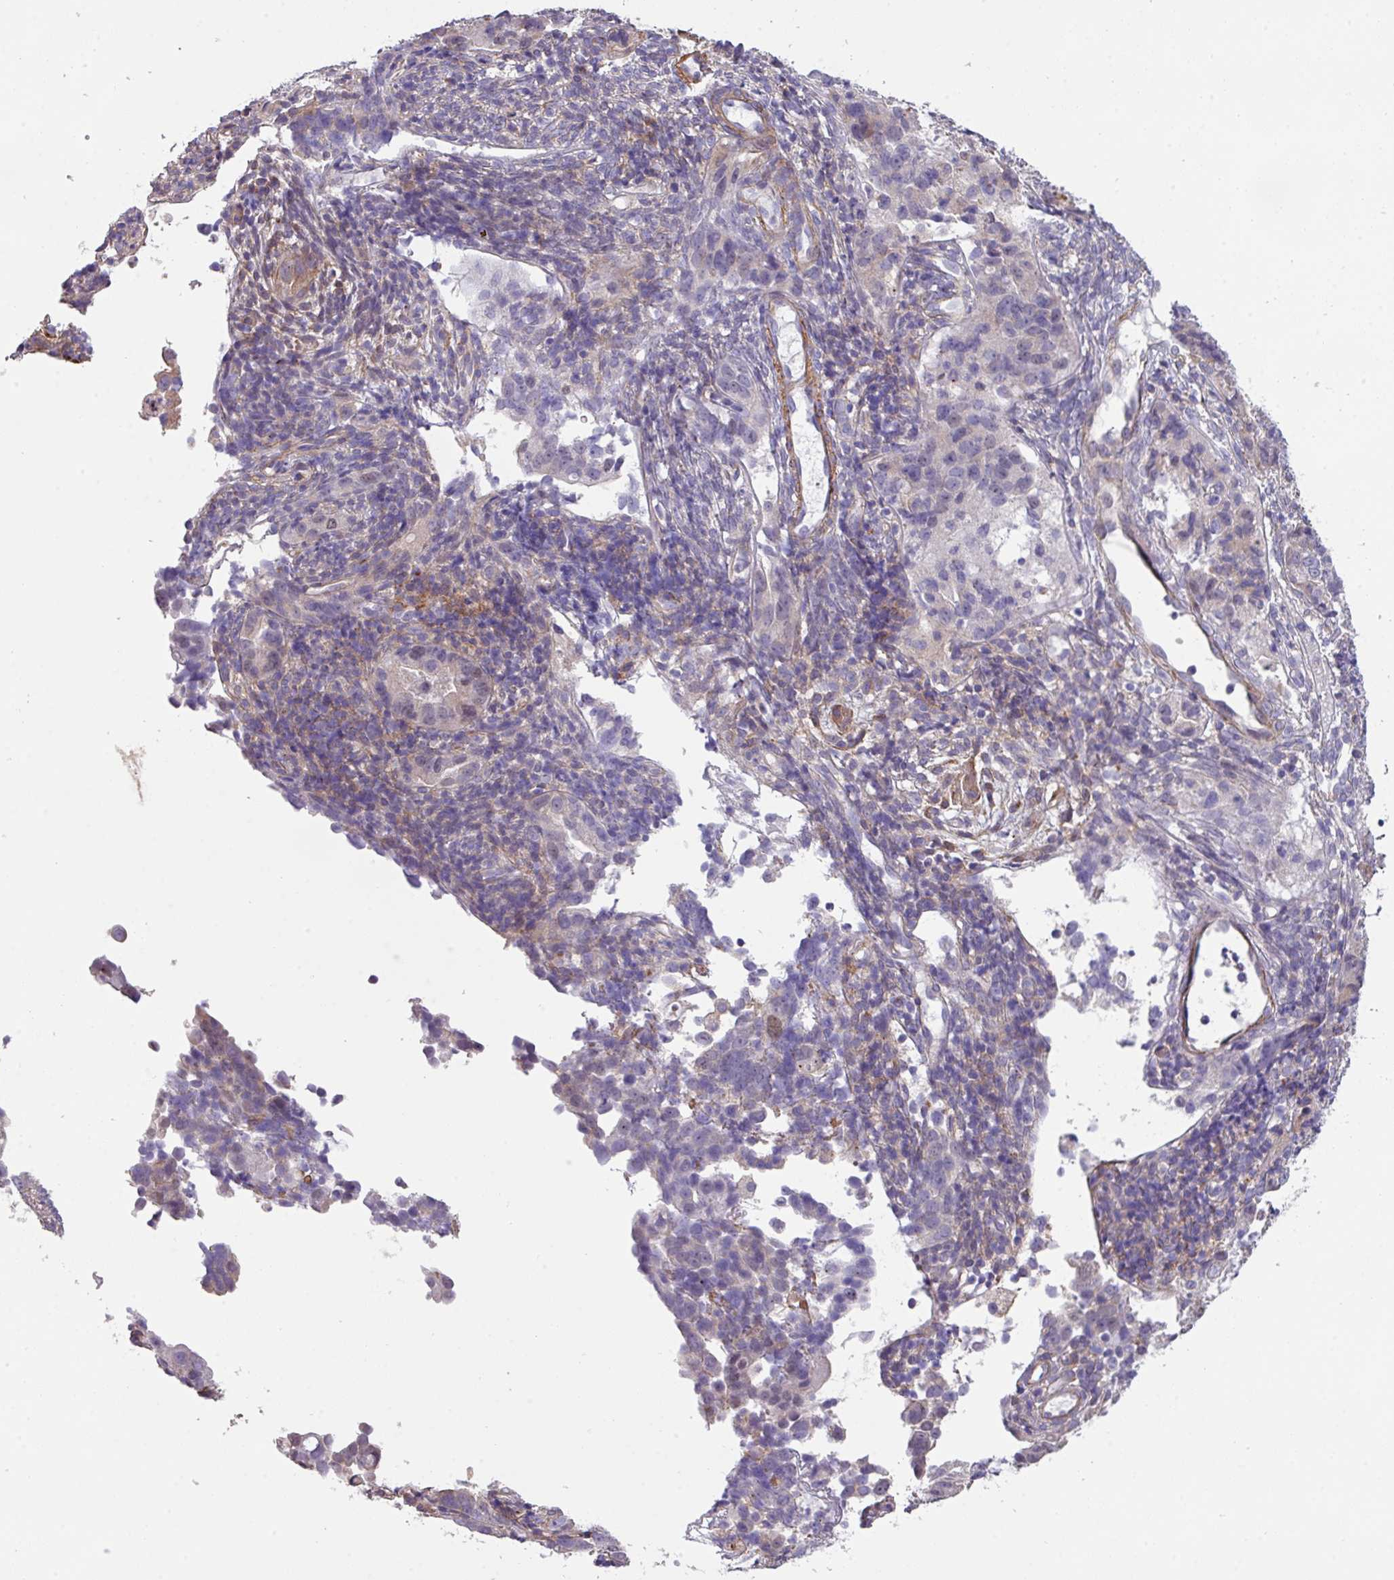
{"staining": {"intensity": "negative", "quantity": "none", "location": "none"}, "tissue": "endometrial cancer", "cell_type": "Tumor cells", "image_type": "cancer", "snomed": [{"axis": "morphology", "description": "Adenocarcinoma, NOS"}, {"axis": "topography", "description": "Endometrium"}], "caption": "This is an immunohistochemistry histopathology image of human adenocarcinoma (endometrial). There is no expression in tumor cells.", "gene": "LRRC41", "patient": {"sex": "female", "age": 57}}